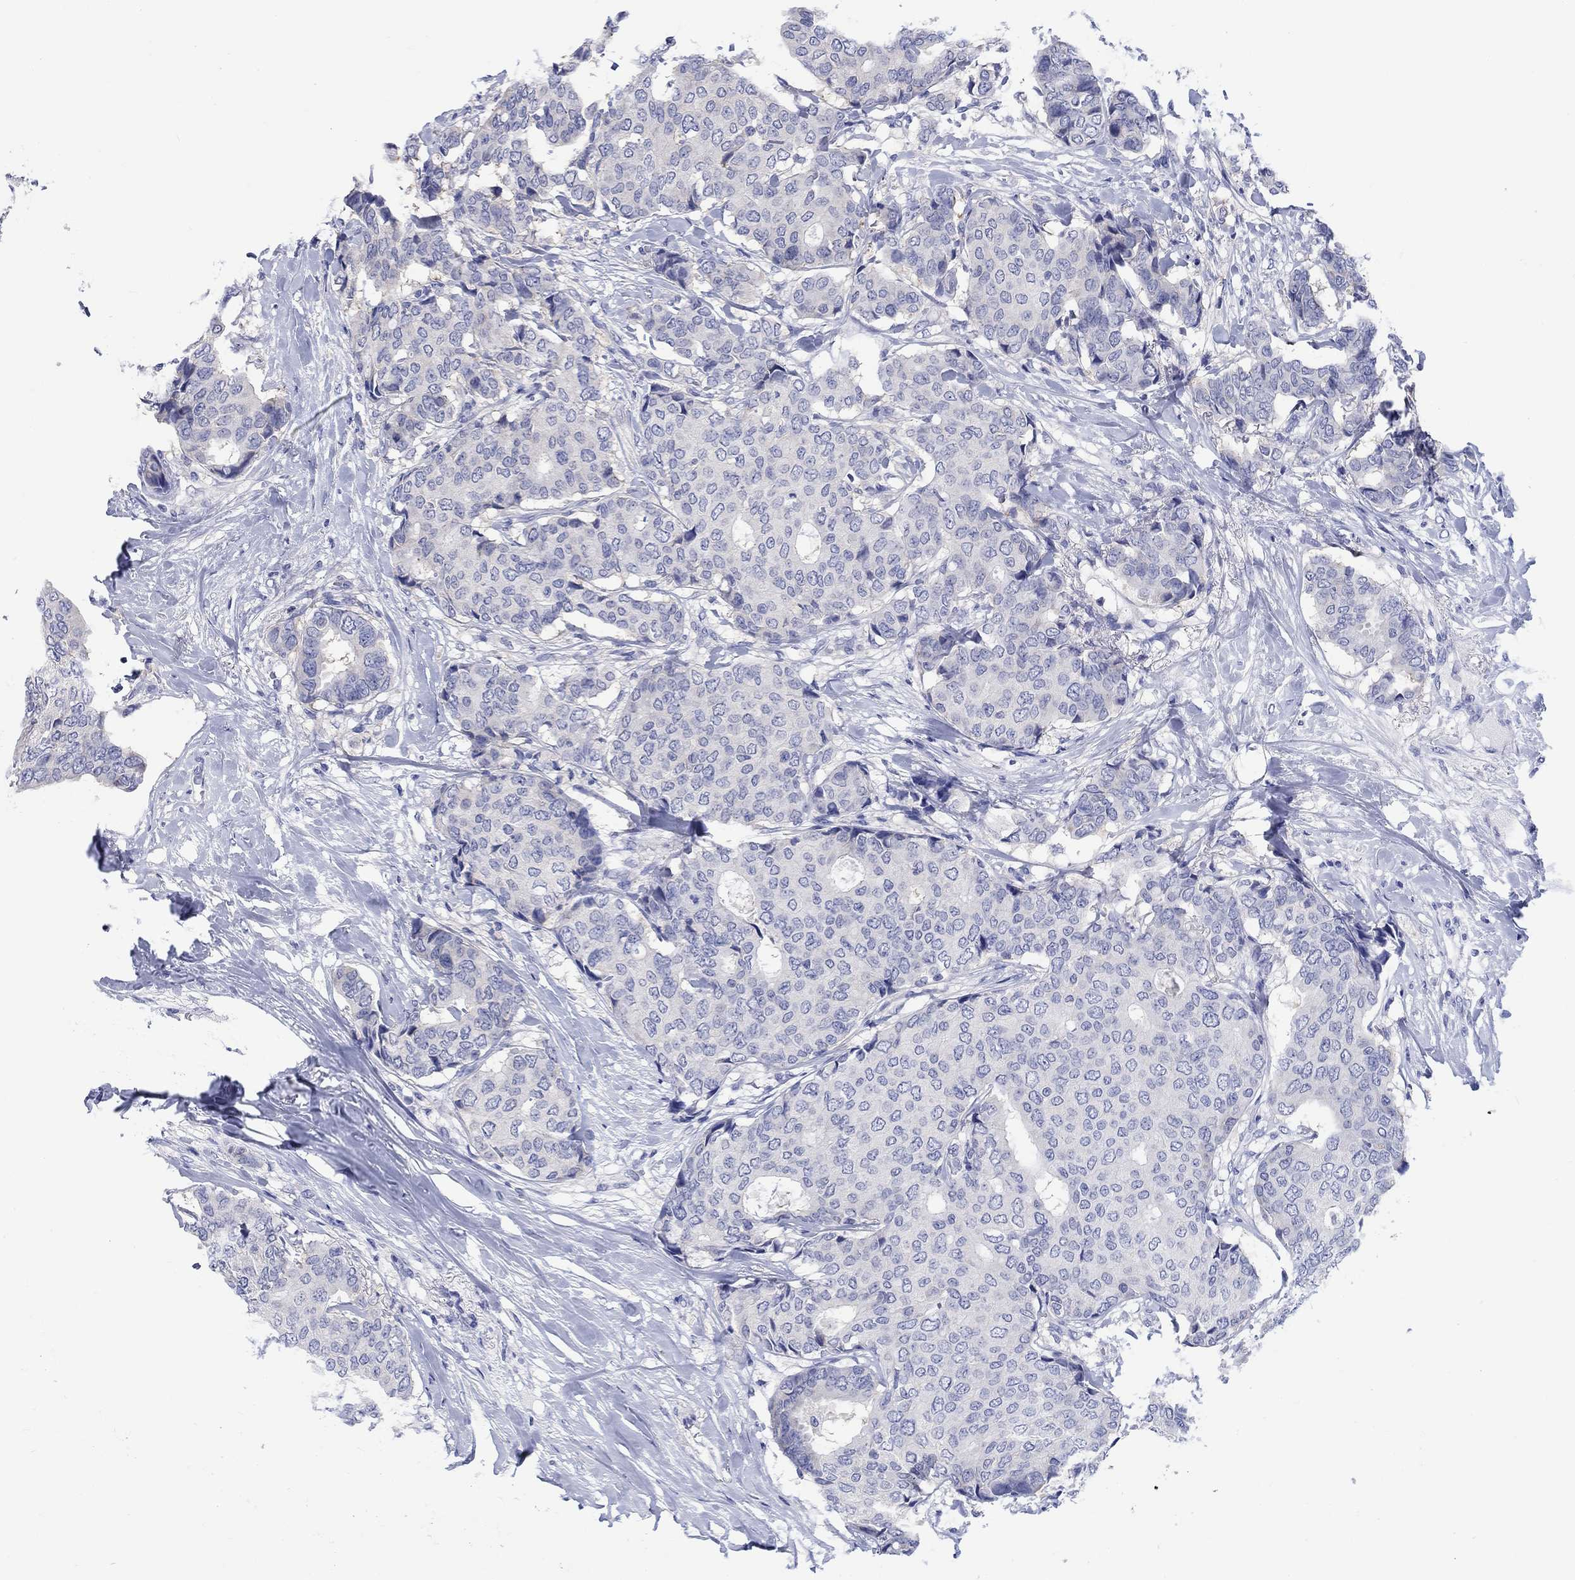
{"staining": {"intensity": "negative", "quantity": "none", "location": "none"}, "tissue": "breast cancer", "cell_type": "Tumor cells", "image_type": "cancer", "snomed": [{"axis": "morphology", "description": "Duct carcinoma"}, {"axis": "topography", "description": "Breast"}], "caption": "The immunohistochemistry (IHC) micrograph has no significant positivity in tumor cells of breast intraductal carcinoma tissue. Nuclei are stained in blue.", "gene": "TOMM20L", "patient": {"sex": "female", "age": 75}}